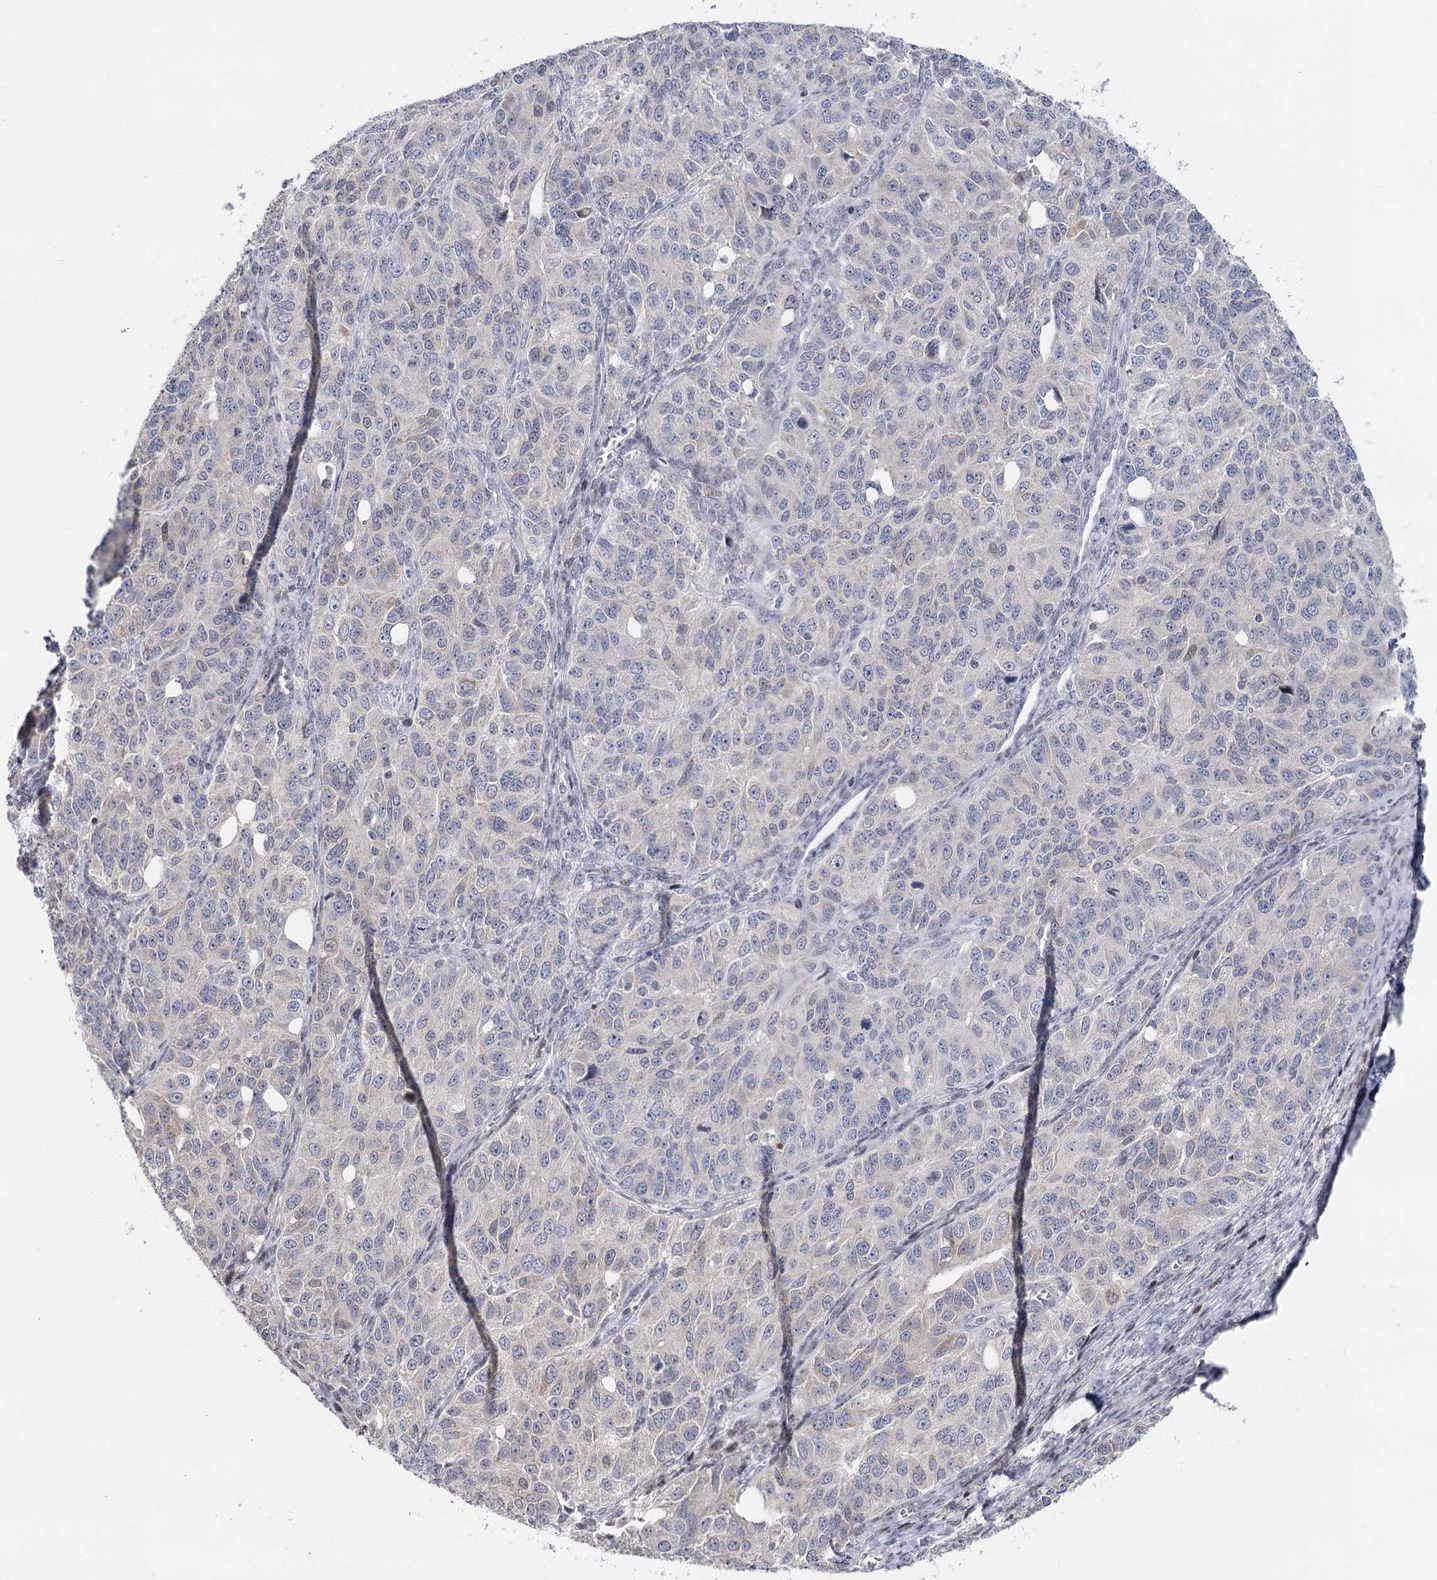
{"staining": {"intensity": "negative", "quantity": "none", "location": "none"}, "tissue": "ovarian cancer", "cell_type": "Tumor cells", "image_type": "cancer", "snomed": [{"axis": "morphology", "description": "Carcinoma, endometroid"}, {"axis": "topography", "description": "Ovary"}], "caption": "Tumor cells are negative for protein expression in human endometroid carcinoma (ovarian). (DAB (3,3'-diaminobenzidine) IHC visualized using brightfield microscopy, high magnification).", "gene": "PTGR1", "patient": {"sex": "female", "age": 51}}